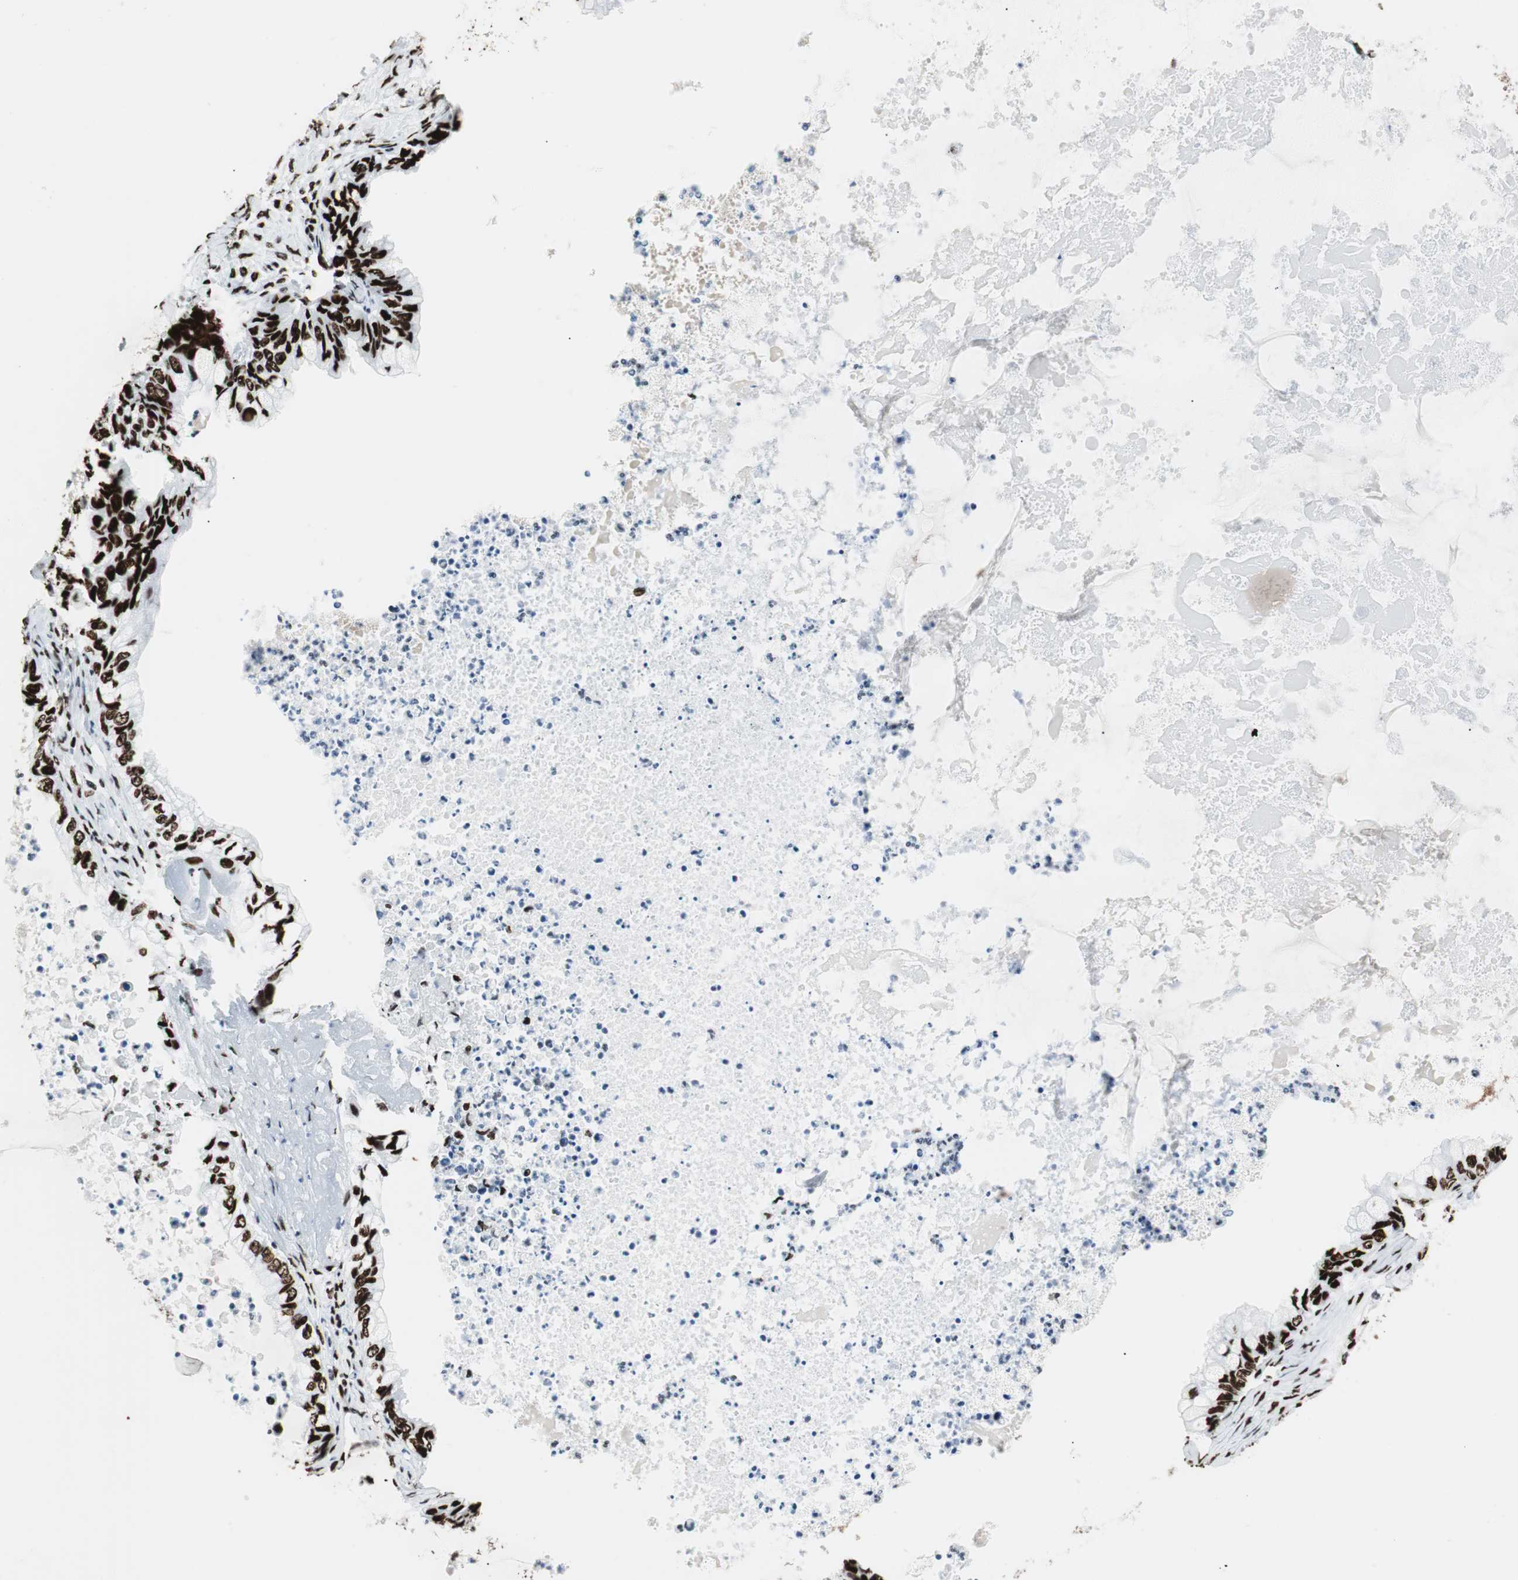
{"staining": {"intensity": "strong", "quantity": ">75%", "location": "nuclear"}, "tissue": "ovarian cancer", "cell_type": "Tumor cells", "image_type": "cancer", "snomed": [{"axis": "morphology", "description": "Cystadenocarcinoma, mucinous, NOS"}, {"axis": "topography", "description": "Ovary"}], "caption": "The photomicrograph exhibits a brown stain indicating the presence of a protein in the nuclear of tumor cells in ovarian cancer.", "gene": "NCL", "patient": {"sex": "female", "age": 80}}